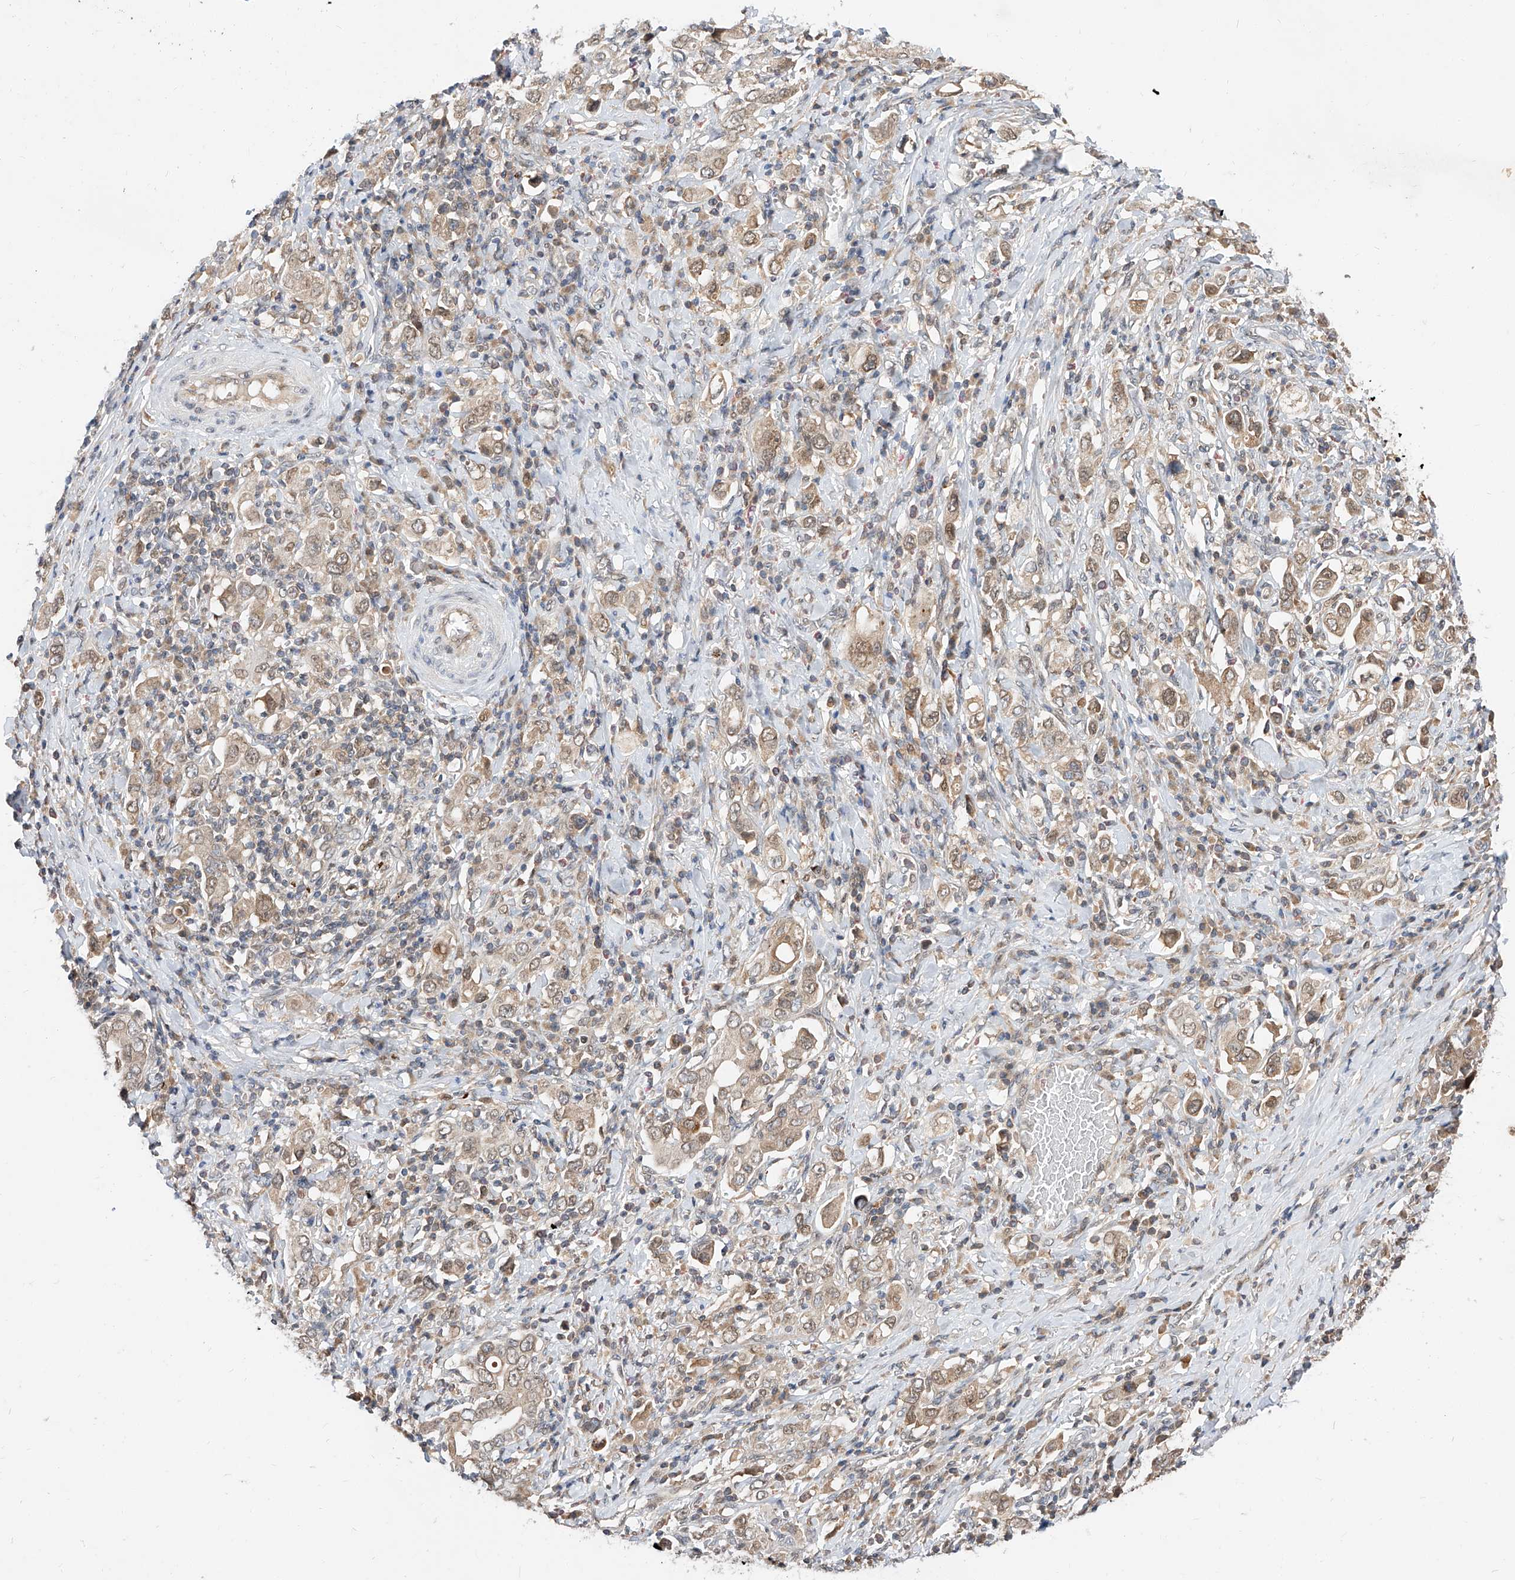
{"staining": {"intensity": "weak", "quantity": ">75%", "location": "cytoplasmic/membranous"}, "tissue": "stomach cancer", "cell_type": "Tumor cells", "image_type": "cancer", "snomed": [{"axis": "morphology", "description": "Adenocarcinoma, NOS"}, {"axis": "topography", "description": "Stomach, upper"}], "caption": "Stomach adenocarcinoma tissue demonstrates weak cytoplasmic/membranous positivity in about >75% of tumor cells (Brightfield microscopy of DAB IHC at high magnification).", "gene": "DIRAS3", "patient": {"sex": "male", "age": 62}}